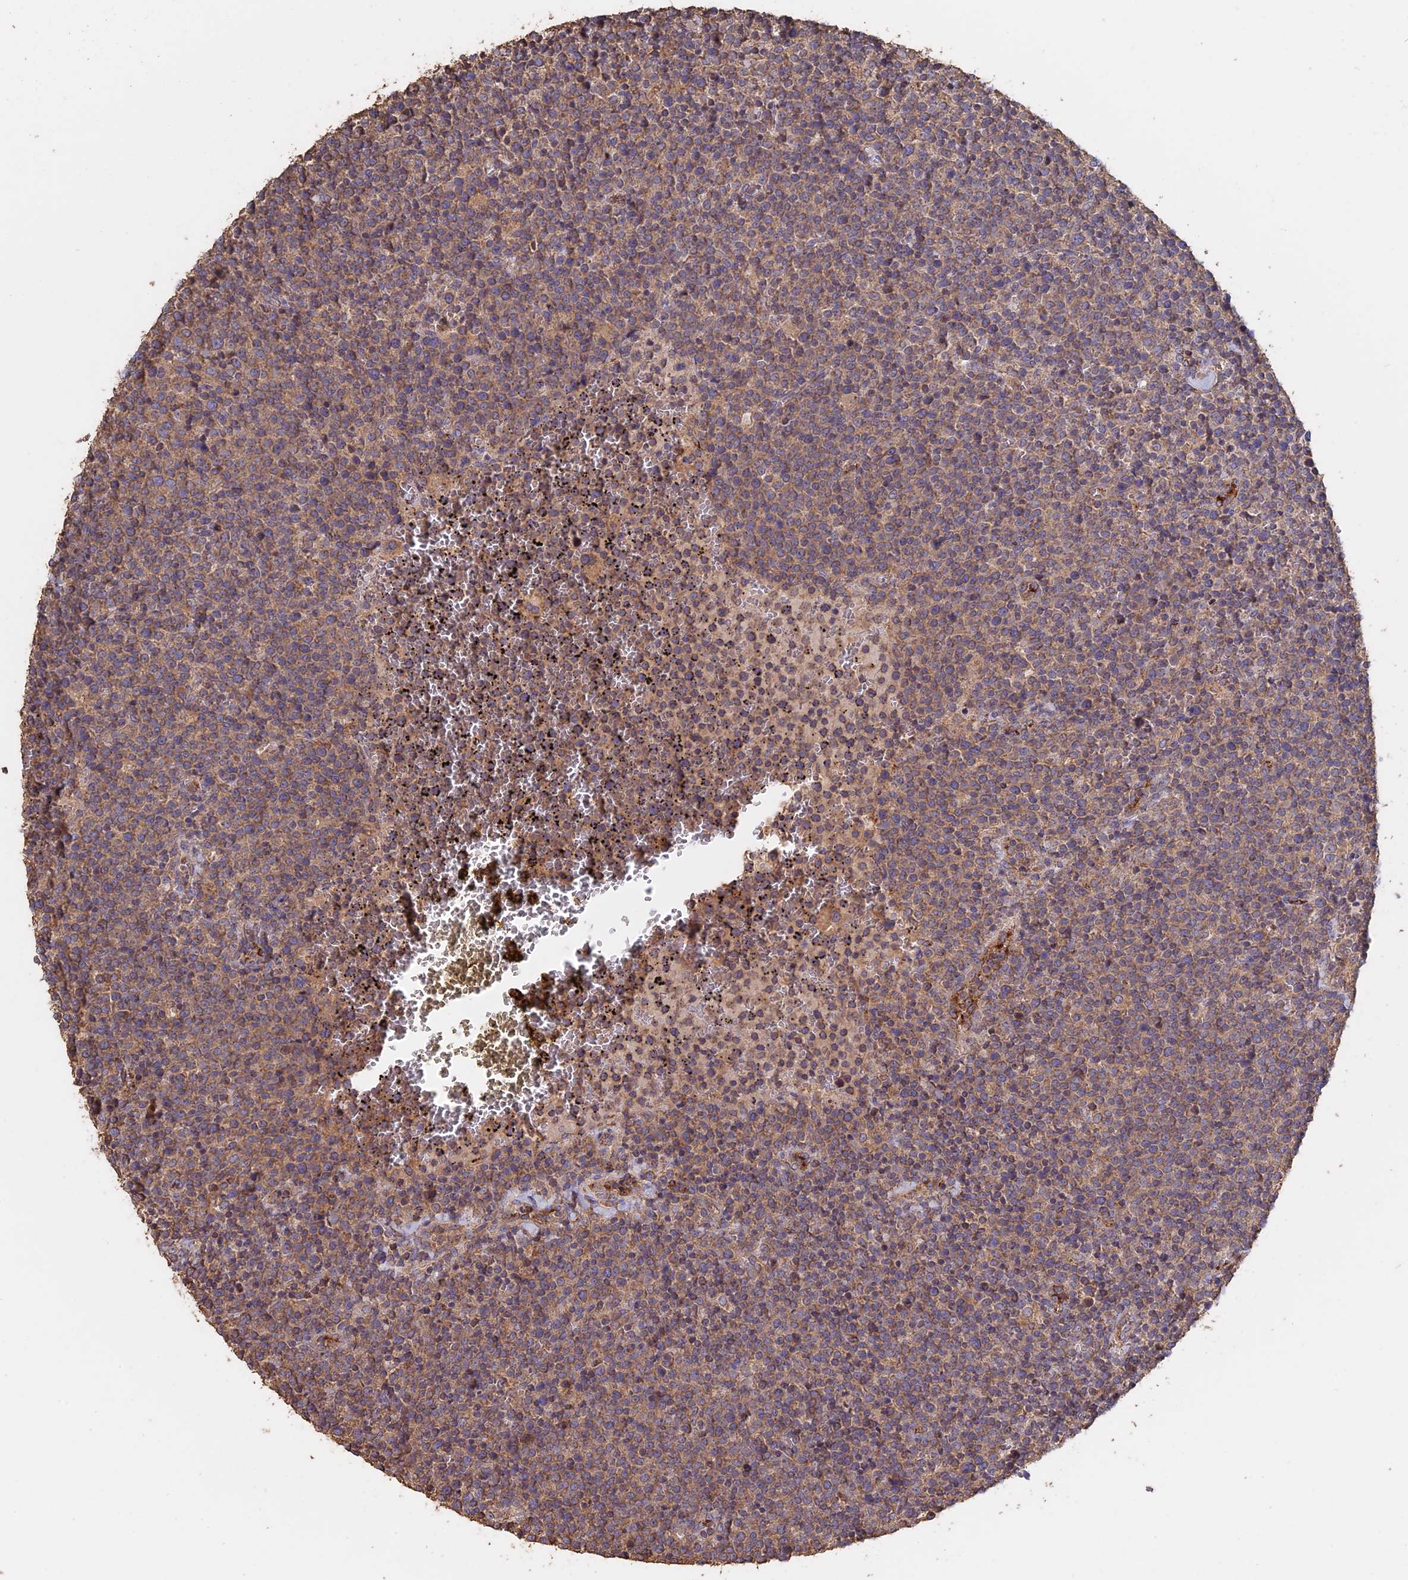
{"staining": {"intensity": "weak", "quantity": ">75%", "location": "cytoplasmic/membranous"}, "tissue": "lymphoma", "cell_type": "Tumor cells", "image_type": "cancer", "snomed": [{"axis": "morphology", "description": "Malignant lymphoma, non-Hodgkin's type, High grade"}, {"axis": "topography", "description": "Lymph node"}], "caption": "DAB (3,3'-diaminobenzidine) immunohistochemical staining of high-grade malignant lymphoma, non-Hodgkin's type shows weak cytoplasmic/membranous protein staining in approximately >75% of tumor cells.", "gene": "PIGQ", "patient": {"sex": "male", "age": 61}}